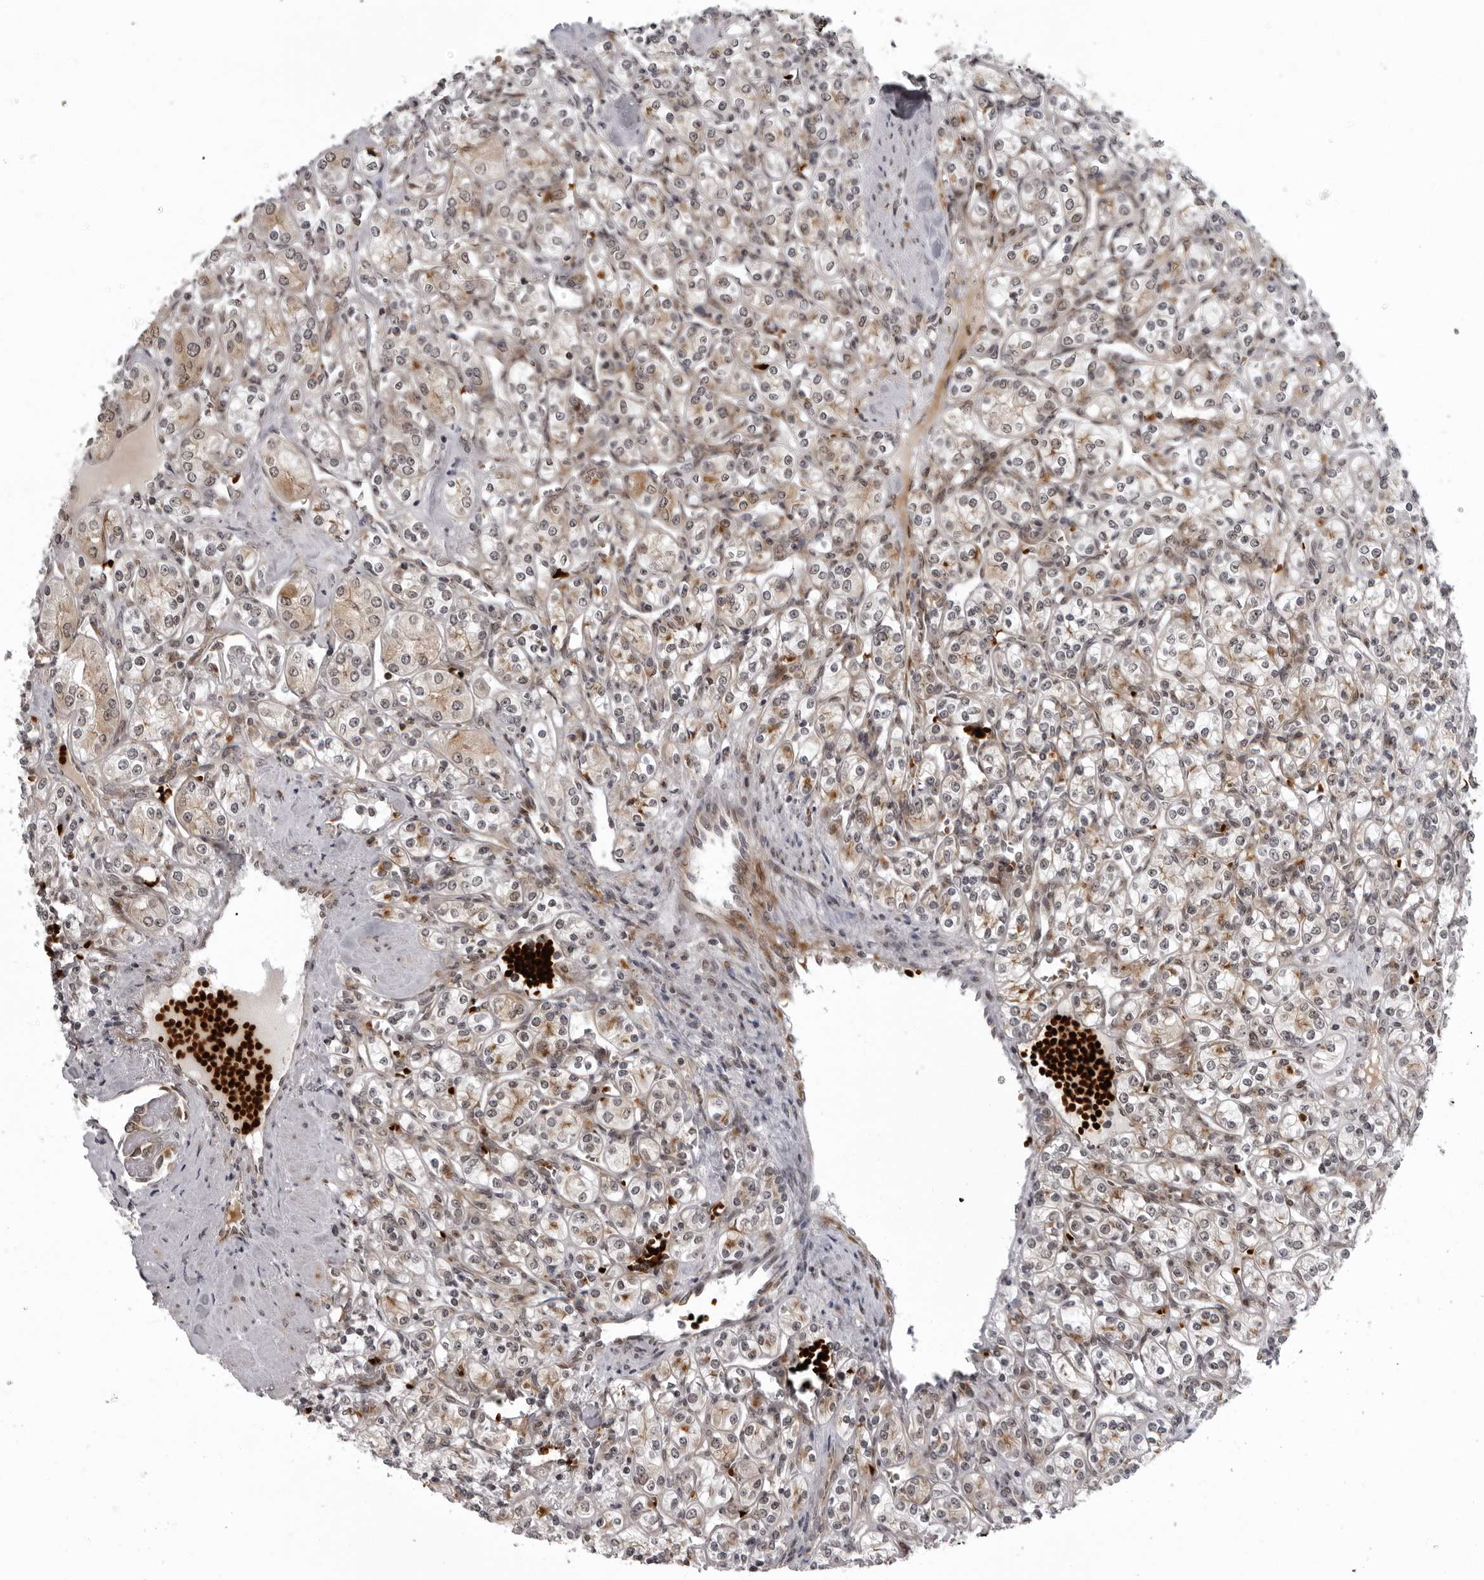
{"staining": {"intensity": "moderate", "quantity": ">75%", "location": "cytoplasmic/membranous"}, "tissue": "renal cancer", "cell_type": "Tumor cells", "image_type": "cancer", "snomed": [{"axis": "morphology", "description": "Adenocarcinoma, NOS"}, {"axis": "topography", "description": "Kidney"}], "caption": "Immunohistochemistry (IHC) of renal adenocarcinoma reveals medium levels of moderate cytoplasmic/membranous expression in about >75% of tumor cells.", "gene": "THOP1", "patient": {"sex": "male", "age": 77}}